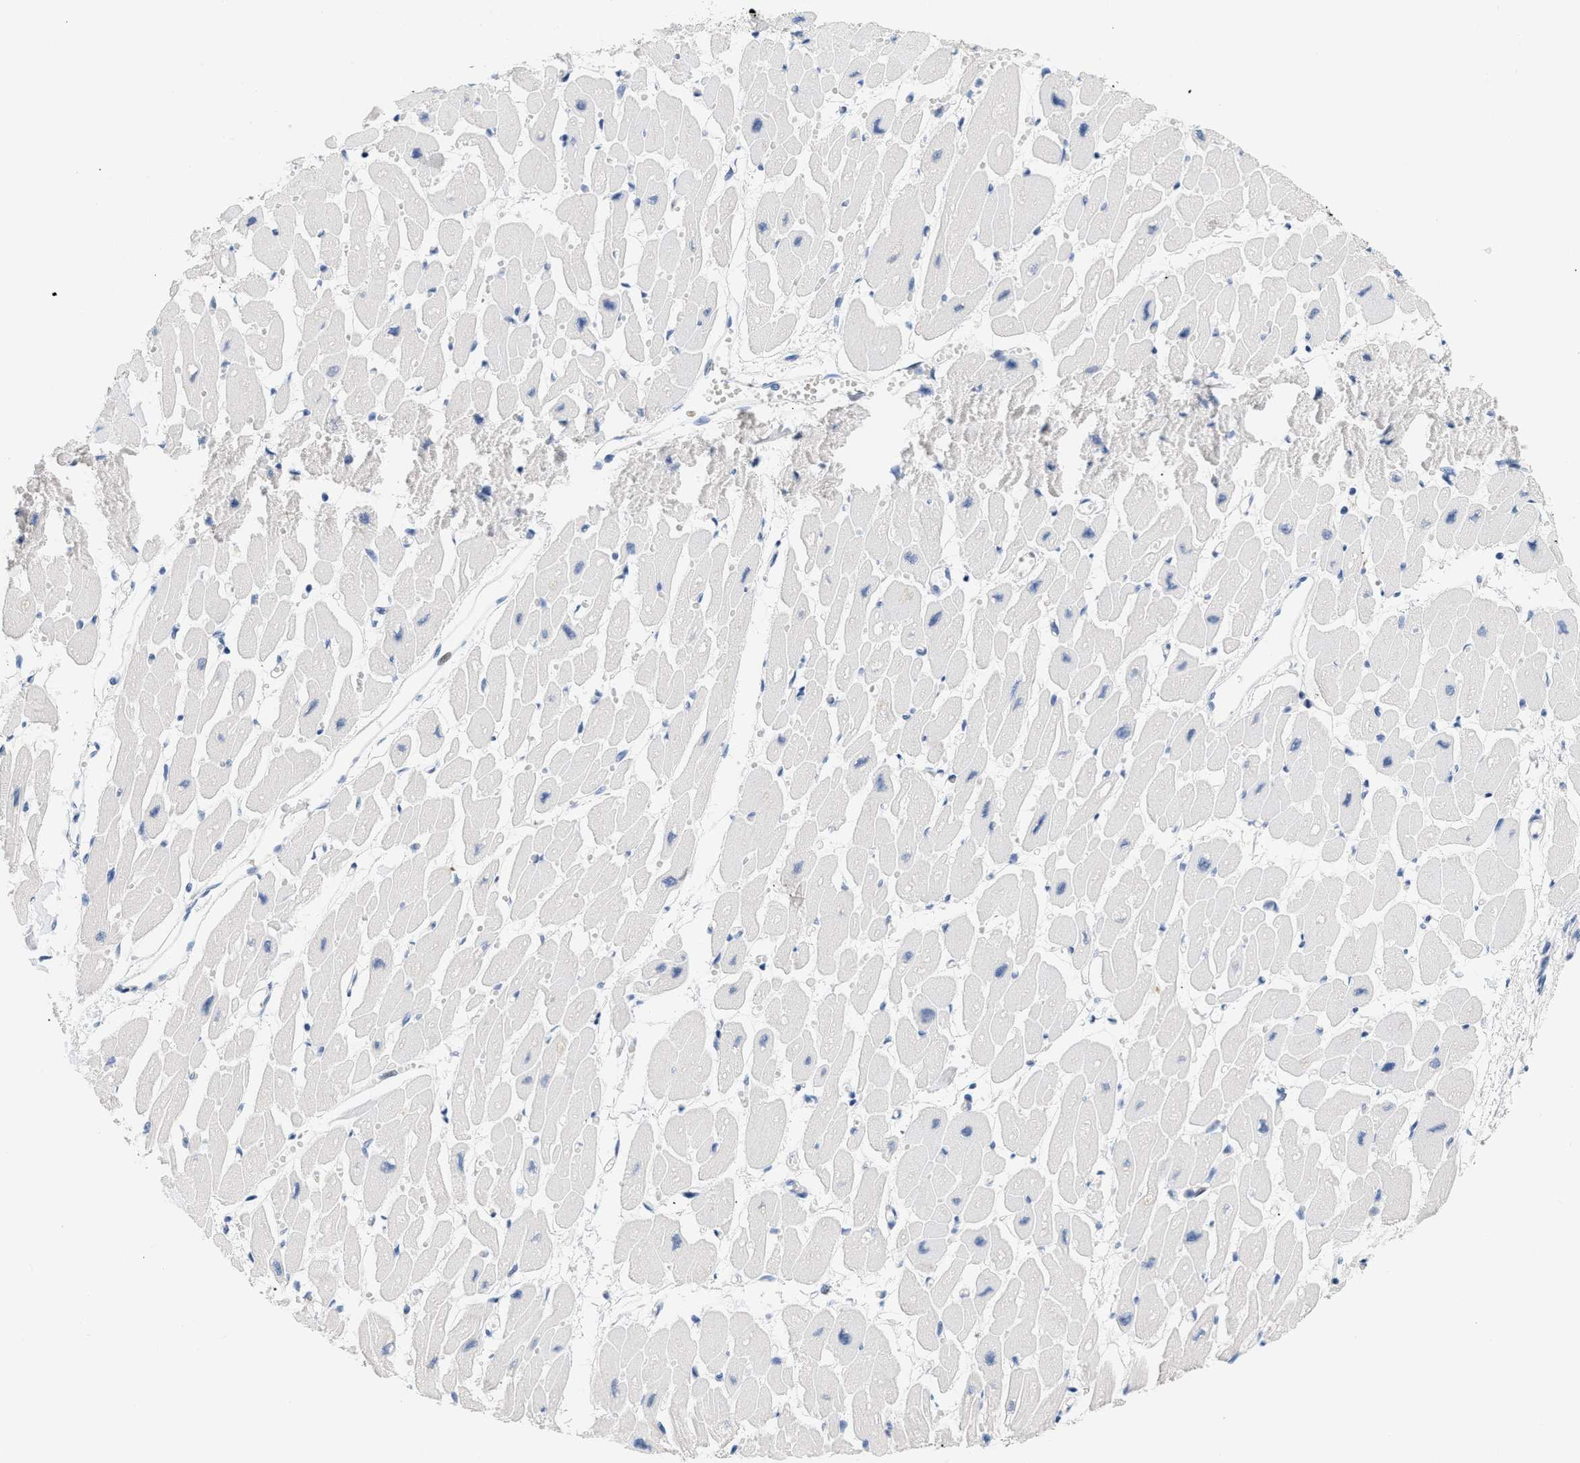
{"staining": {"intensity": "negative", "quantity": "none", "location": "none"}, "tissue": "heart muscle", "cell_type": "Cardiomyocytes", "image_type": "normal", "snomed": [{"axis": "morphology", "description": "Normal tissue, NOS"}, {"axis": "topography", "description": "Heart"}], "caption": "This is an immunohistochemistry (IHC) micrograph of unremarkable heart muscle. There is no expression in cardiomyocytes.", "gene": "CFH", "patient": {"sex": "female", "age": 54}}